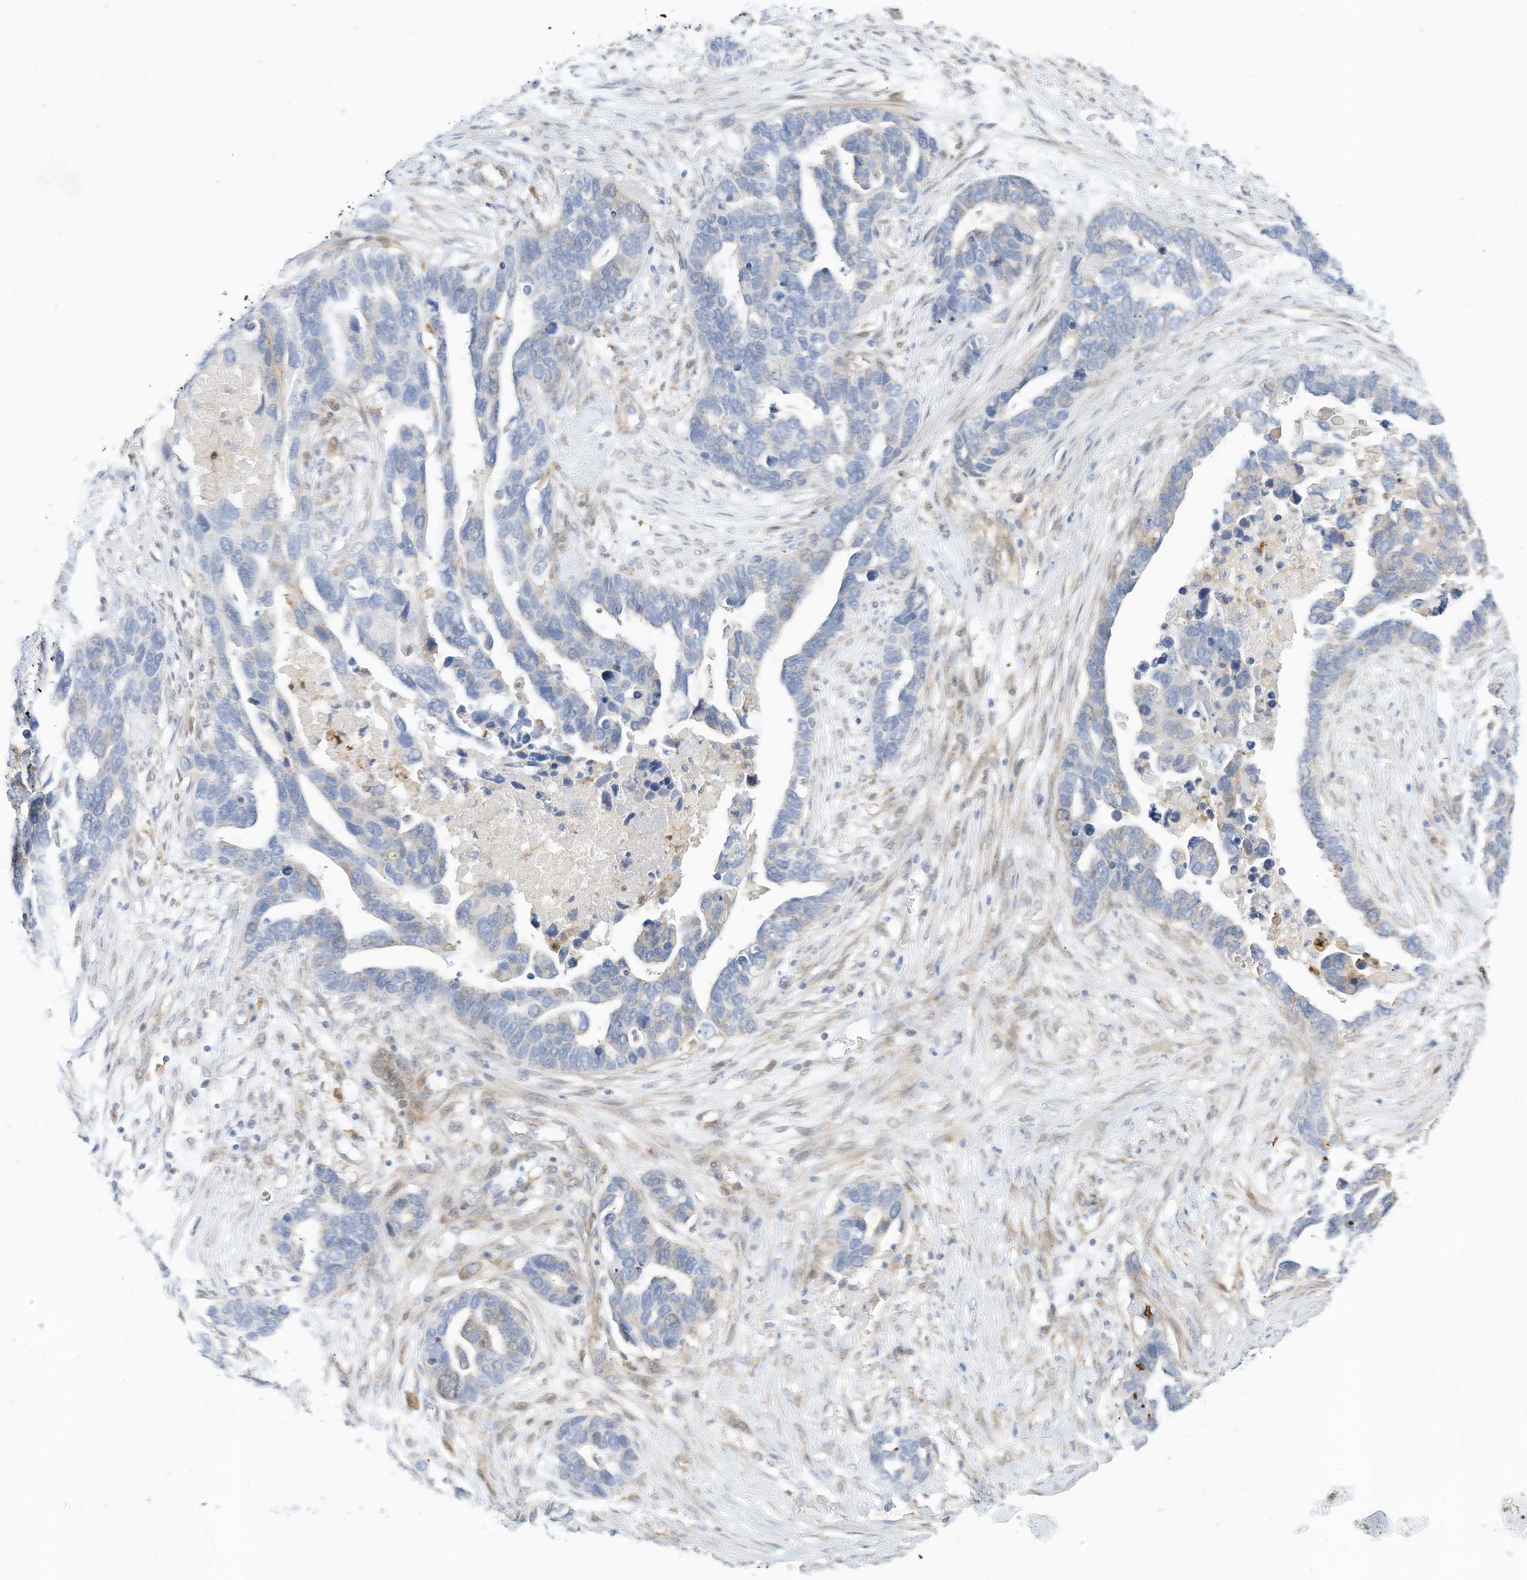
{"staining": {"intensity": "negative", "quantity": "none", "location": "none"}, "tissue": "ovarian cancer", "cell_type": "Tumor cells", "image_type": "cancer", "snomed": [{"axis": "morphology", "description": "Cystadenocarcinoma, serous, NOS"}, {"axis": "topography", "description": "Ovary"}], "caption": "An immunohistochemistry (IHC) micrograph of ovarian cancer (serous cystadenocarcinoma) is shown. There is no staining in tumor cells of ovarian cancer (serous cystadenocarcinoma). (Stains: DAB (3,3'-diaminobenzidine) immunohistochemistry (IHC) with hematoxylin counter stain, Microscopy: brightfield microscopy at high magnification).", "gene": "ATP13A1", "patient": {"sex": "female", "age": 54}}